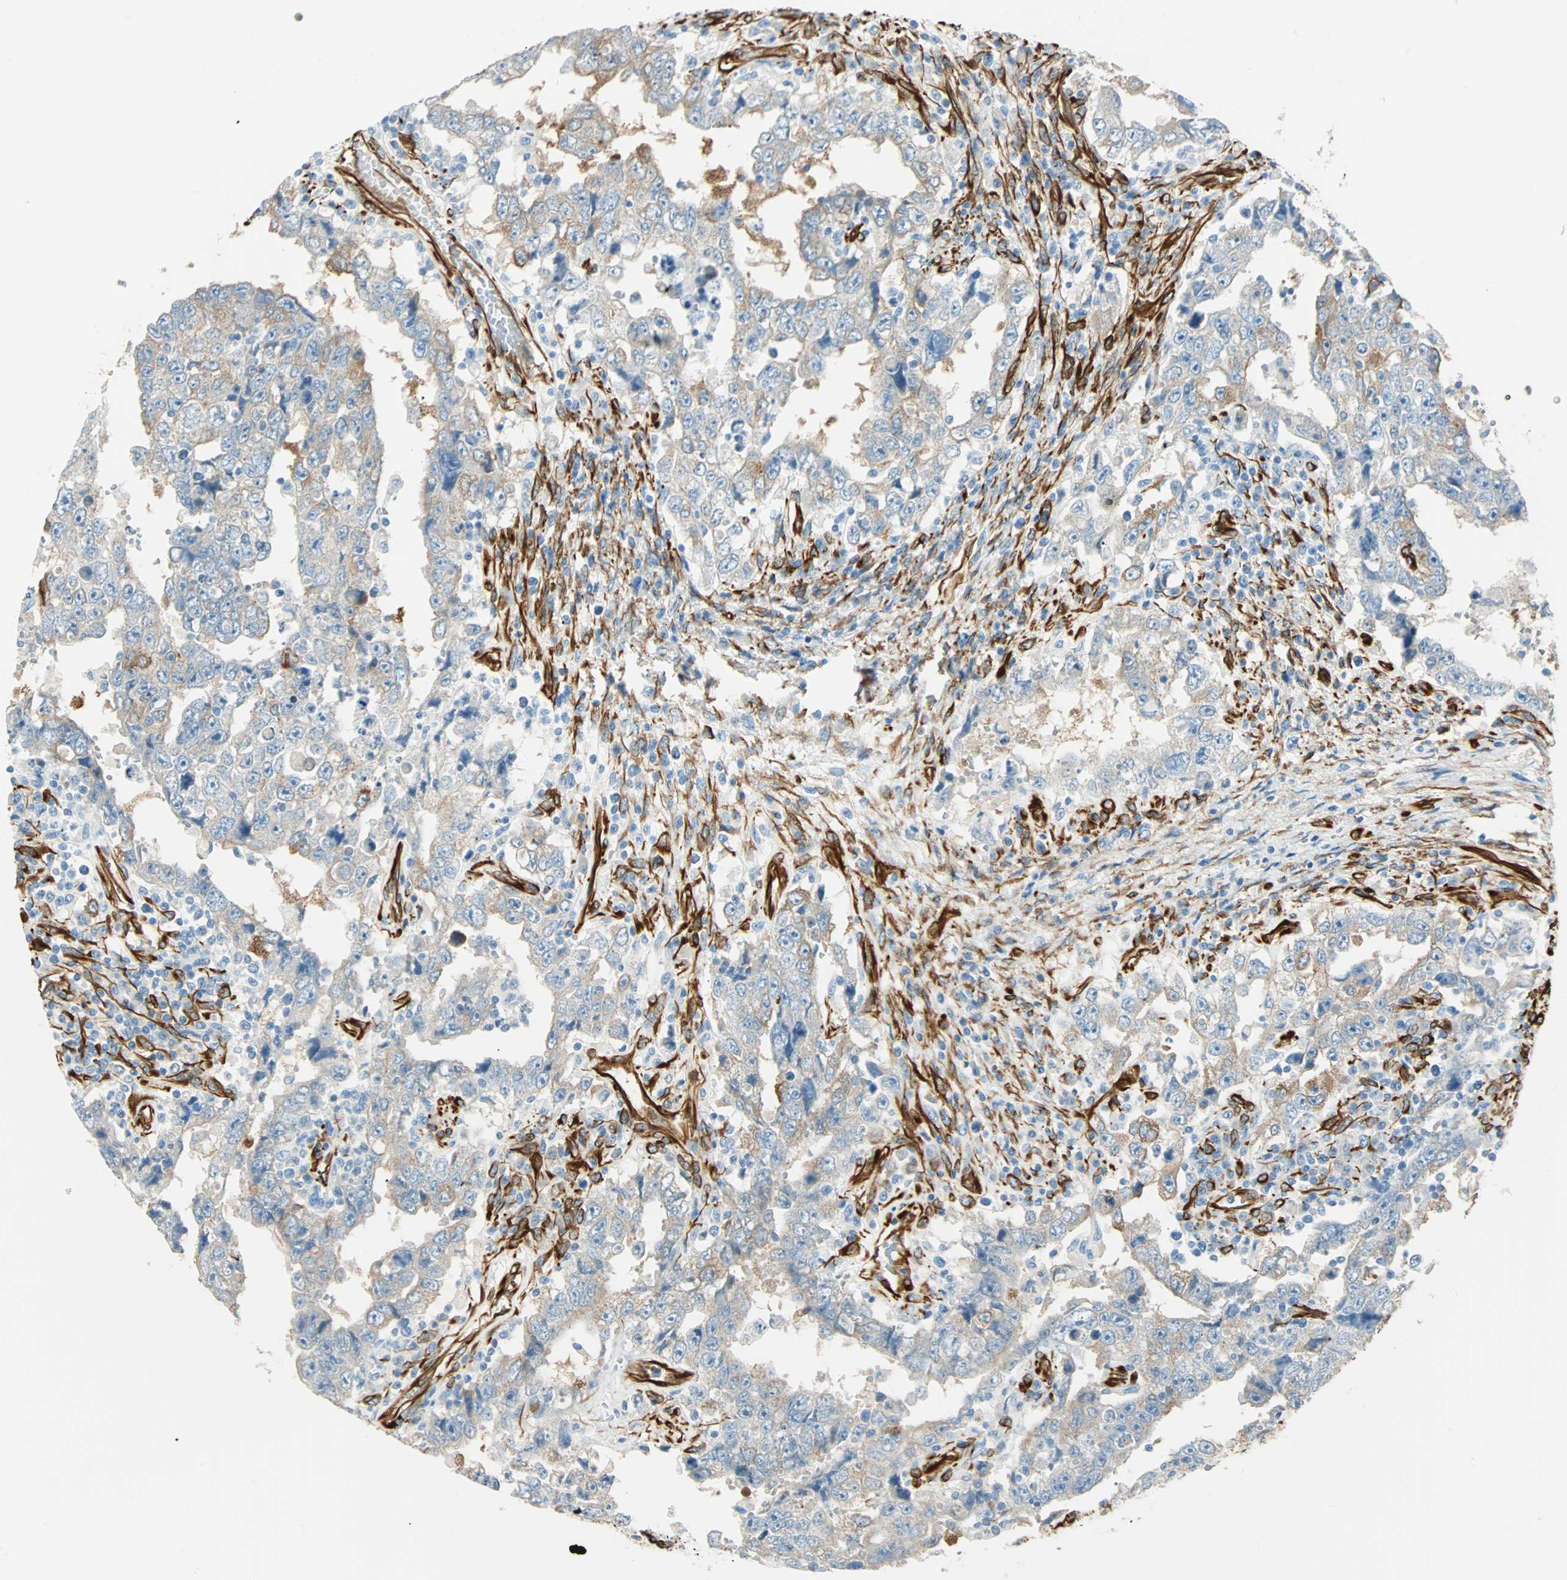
{"staining": {"intensity": "moderate", "quantity": "<25%", "location": "cytoplasmic/membranous"}, "tissue": "testis cancer", "cell_type": "Tumor cells", "image_type": "cancer", "snomed": [{"axis": "morphology", "description": "Carcinoma, Embryonal, NOS"}, {"axis": "topography", "description": "Testis"}], "caption": "About <25% of tumor cells in human testis cancer (embryonal carcinoma) demonstrate moderate cytoplasmic/membranous protein staining as visualized by brown immunohistochemical staining.", "gene": "NES", "patient": {"sex": "male", "age": 26}}